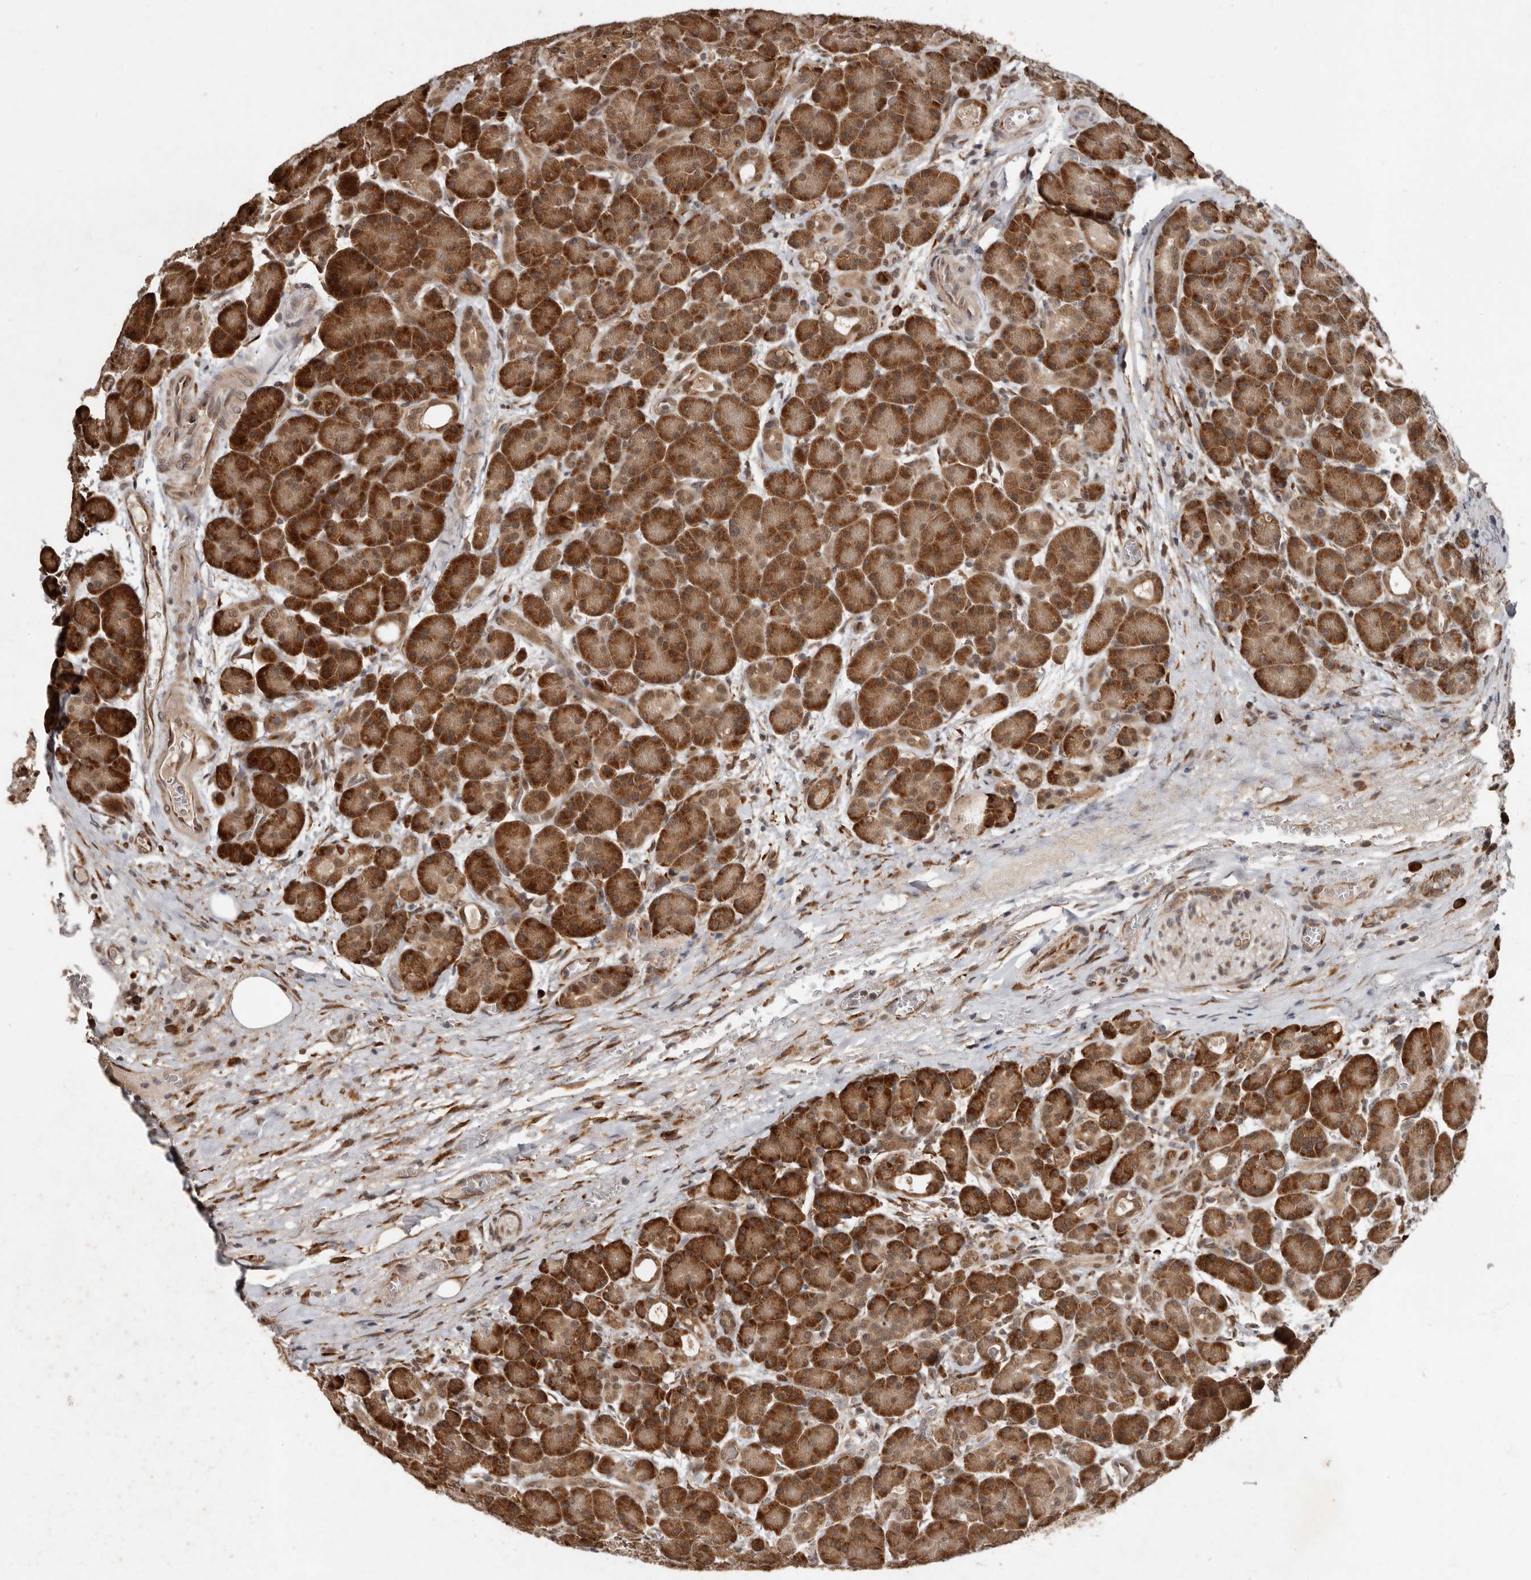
{"staining": {"intensity": "strong", "quantity": ">75%", "location": "cytoplasmic/membranous,nuclear"}, "tissue": "pancreas", "cell_type": "Exocrine glandular cells", "image_type": "normal", "snomed": [{"axis": "morphology", "description": "Normal tissue, NOS"}, {"axis": "topography", "description": "Pancreas"}], "caption": "Immunohistochemical staining of unremarkable pancreas displays >75% levels of strong cytoplasmic/membranous,nuclear protein positivity in approximately >75% of exocrine glandular cells.", "gene": "LRGUK", "patient": {"sex": "male", "age": 63}}